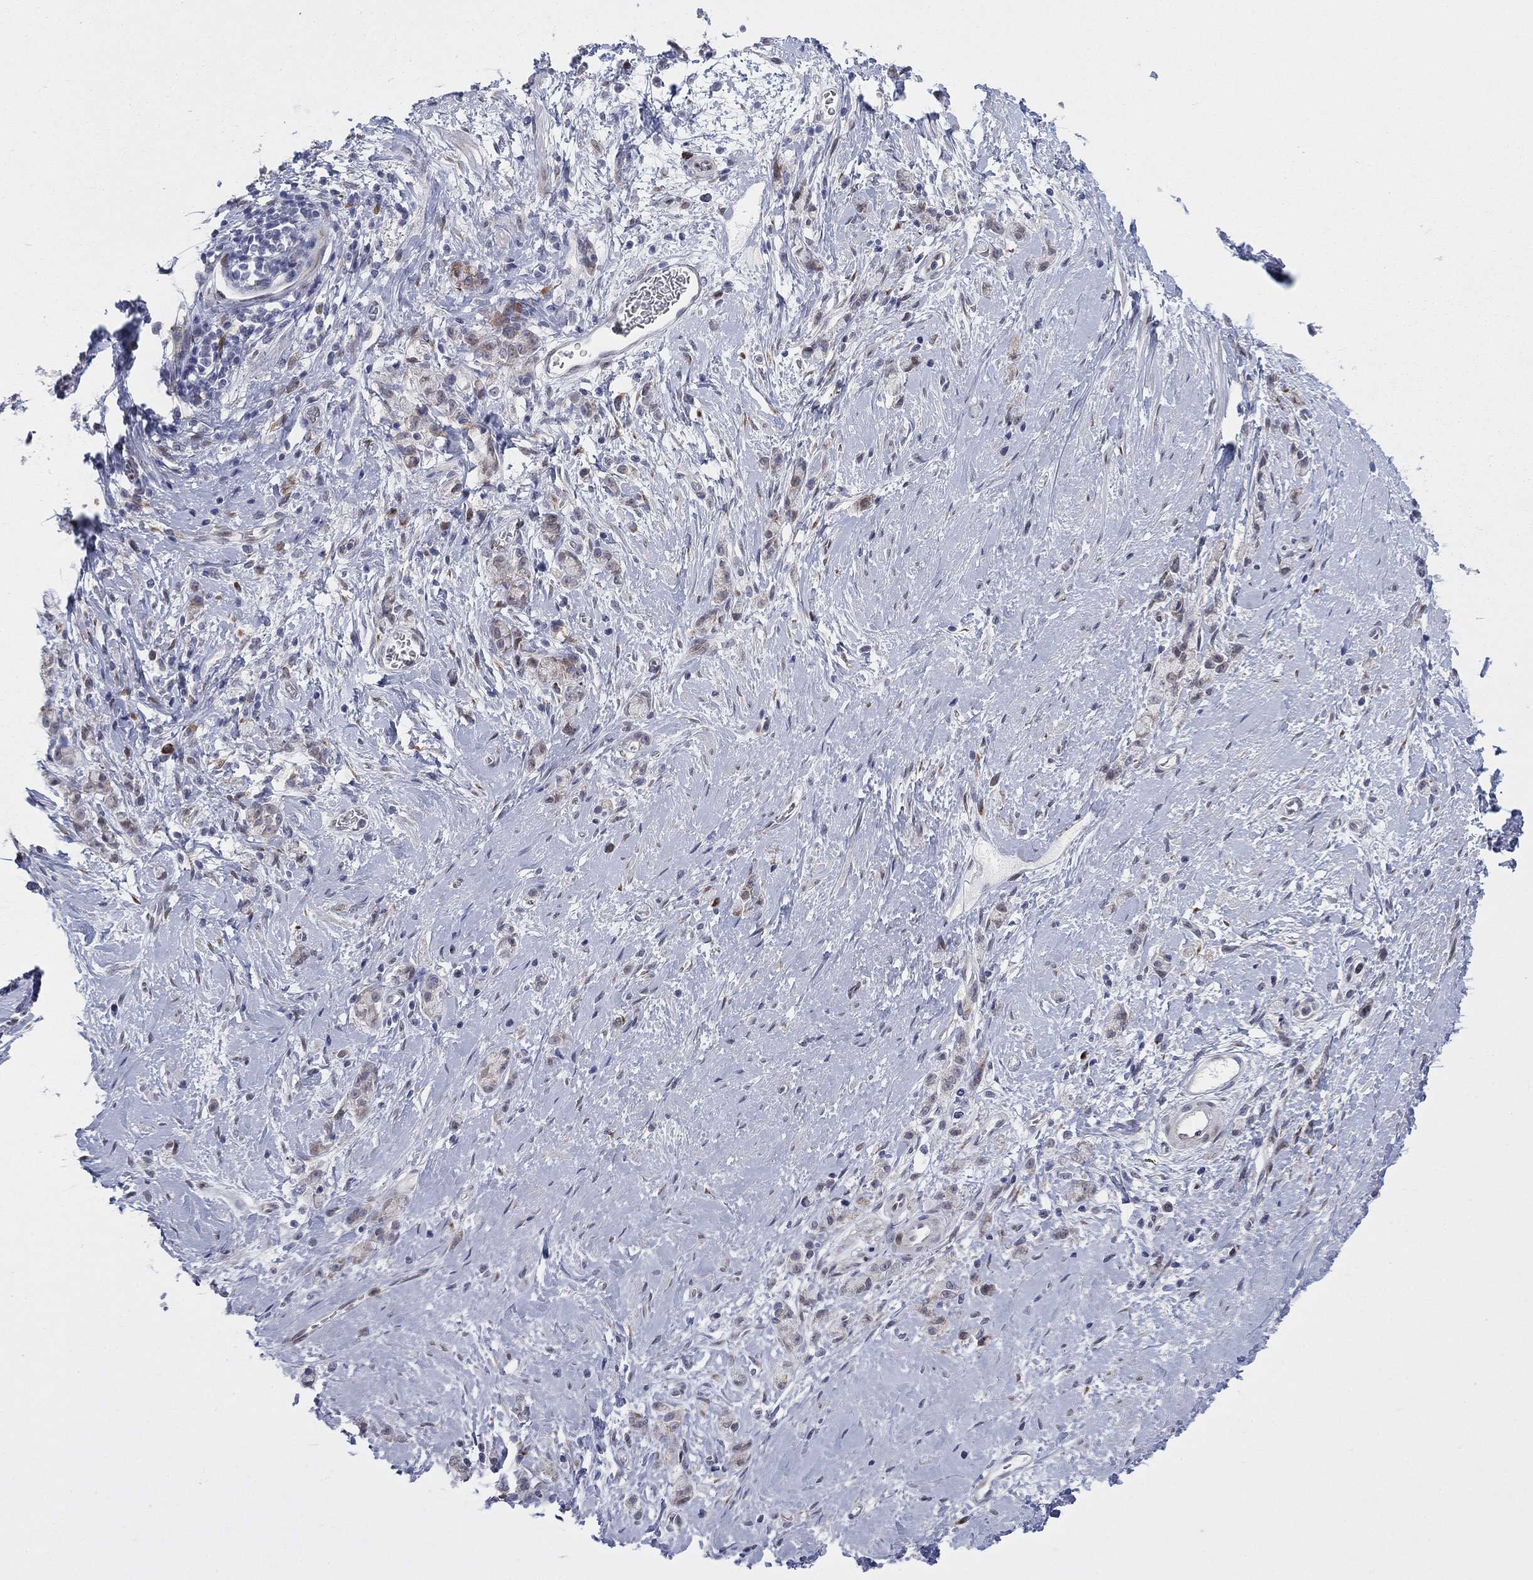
{"staining": {"intensity": "weak", "quantity": "<25%", "location": "cytoplasmic/membranous"}, "tissue": "stomach cancer", "cell_type": "Tumor cells", "image_type": "cancer", "snomed": [{"axis": "morphology", "description": "Adenocarcinoma, NOS"}, {"axis": "topography", "description": "Stomach"}], "caption": "Micrograph shows no protein expression in tumor cells of stomach adenocarcinoma tissue.", "gene": "TTC21B", "patient": {"sex": "male", "age": 58}}